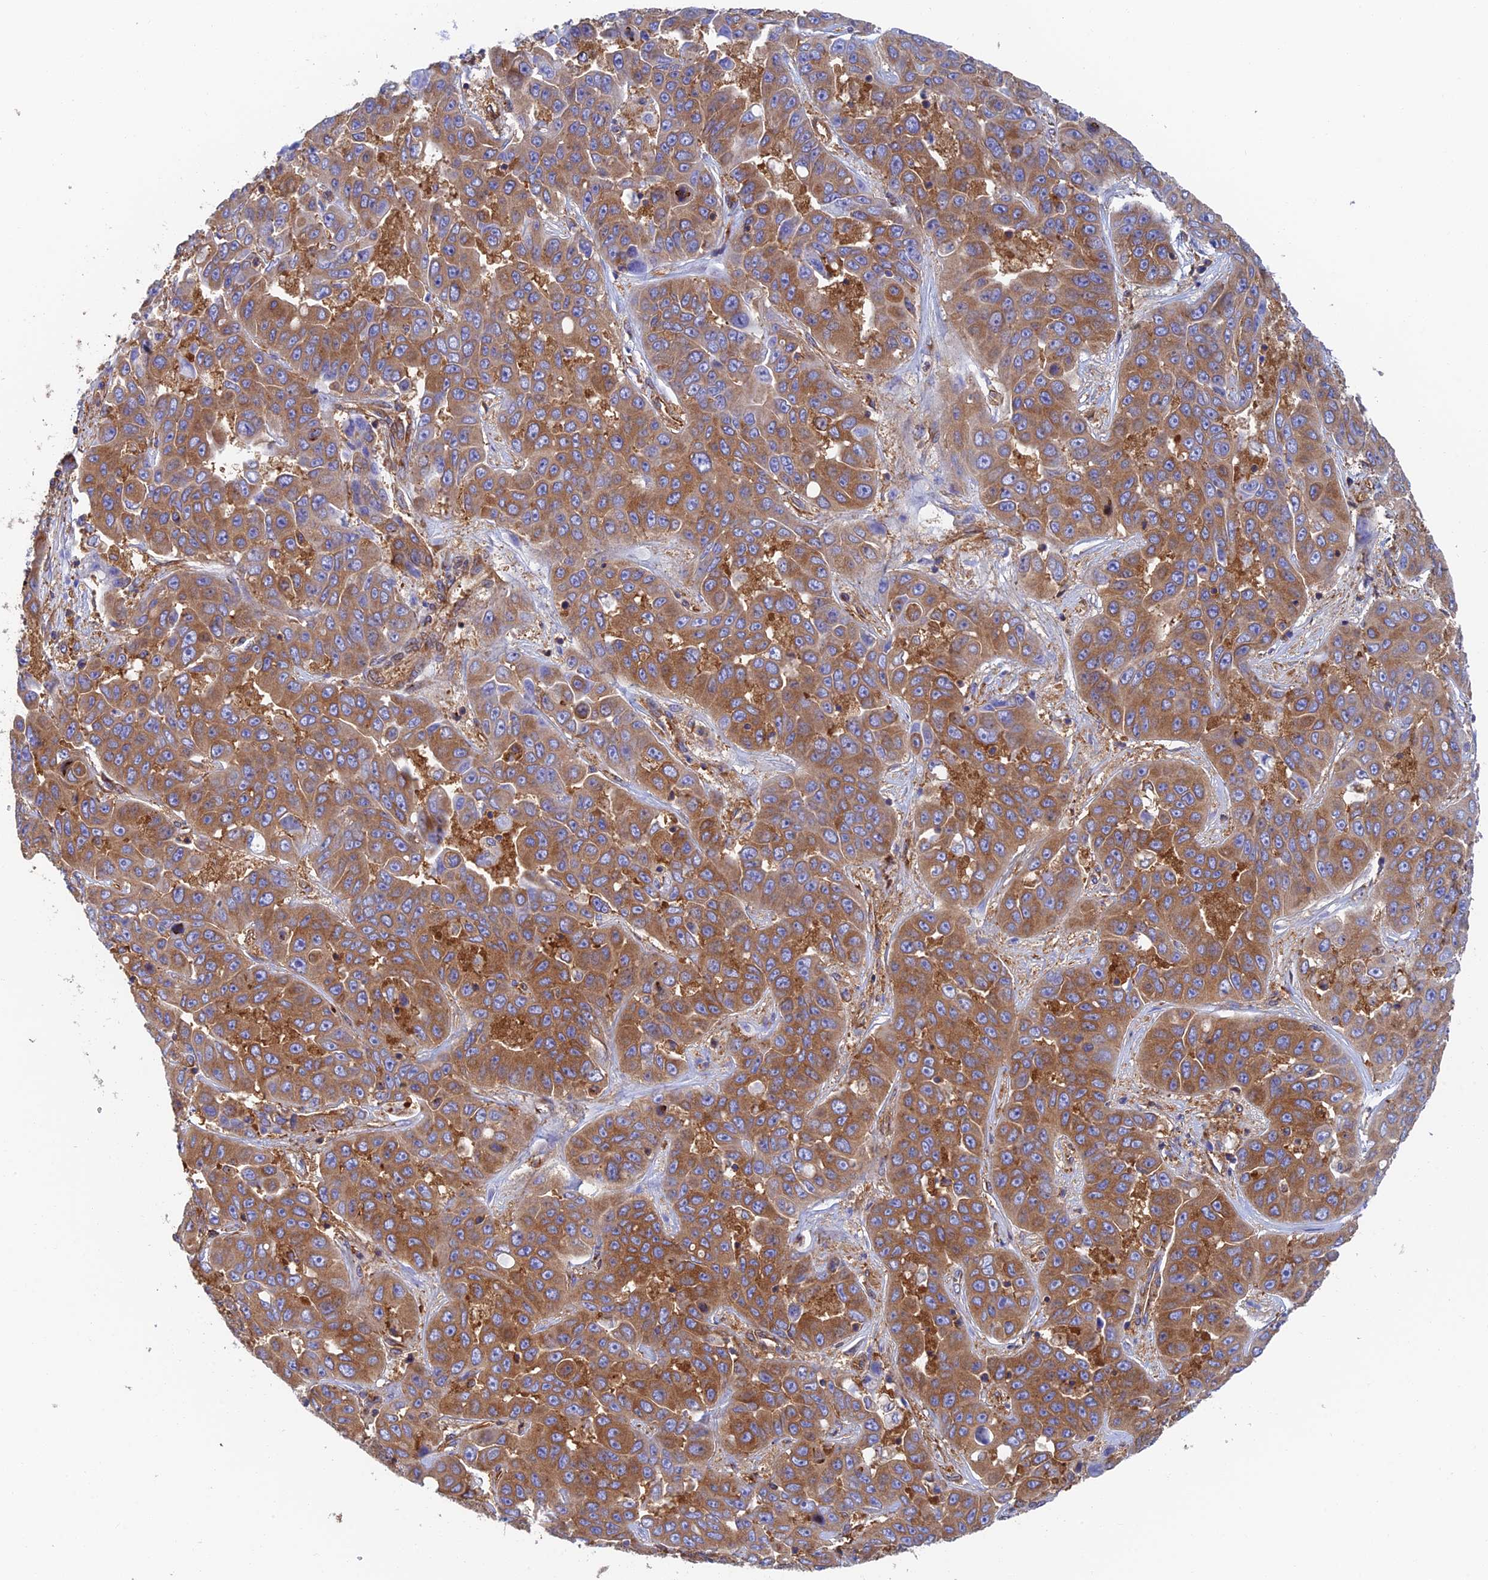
{"staining": {"intensity": "moderate", "quantity": ">75%", "location": "cytoplasmic/membranous"}, "tissue": "liver cancer", "cell_type": "Tumor cells", "image_type": "cancer", "snomed": [{"axis": "morphology", "description": "Cholangiocarcinoma"}, {"axis": "topography", "description": "Liver"}], "caption": "Moderate cytoplasmic/membranous protein expression is seen in about >75% of tumor cells in liver cholangiocarcinoma.", "gene": "DCTN2", "patient": {"sex": "female", "age": 52}}